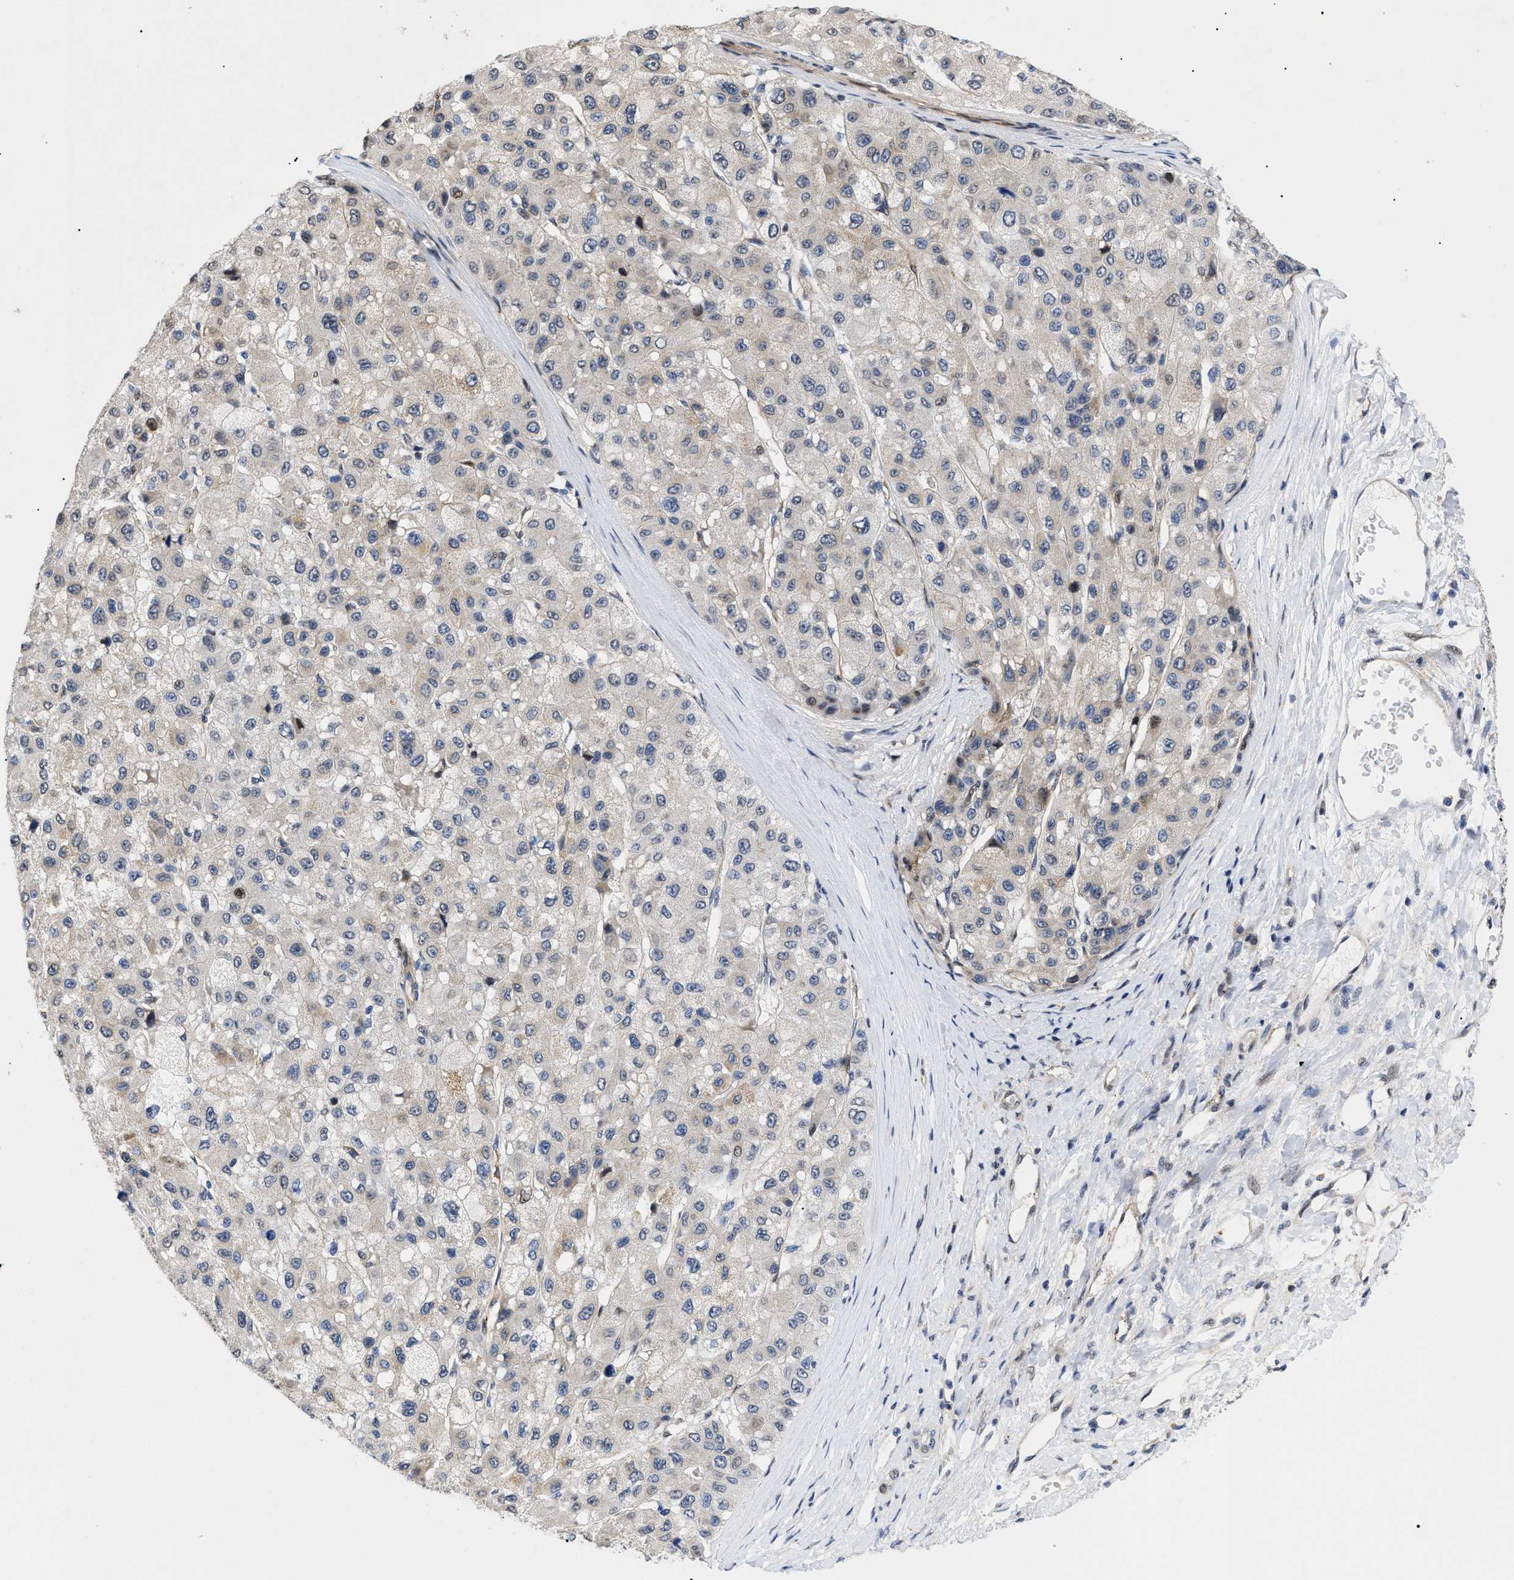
{"staining": {"intensity": "weak", "quantity": "<25%", "location": "cytoplasmic/membranous"}, "tissue": "liver cancer", "cell_type": "Tumor cells", "image_type": "cancer", "snomed": [{"axis": "morphology", "description": "Carcinoma, Hepatocellular, NOS"}, {"axis": "topography", "description": "Liver"}], "caption": "Hepatocellular carcinoma (liver) was stained to show a protein in brown. There is no significant positivity in tumor cells. The staining was performed using DAB (3,3'-diaminobenzidine) to visualize the protein expression in brown, while the nuclei were stained in blue with hematoxylin (Magnification: 20x).", "gene": "SFXN5", "patient": {"sex": "male", "age": 80}}